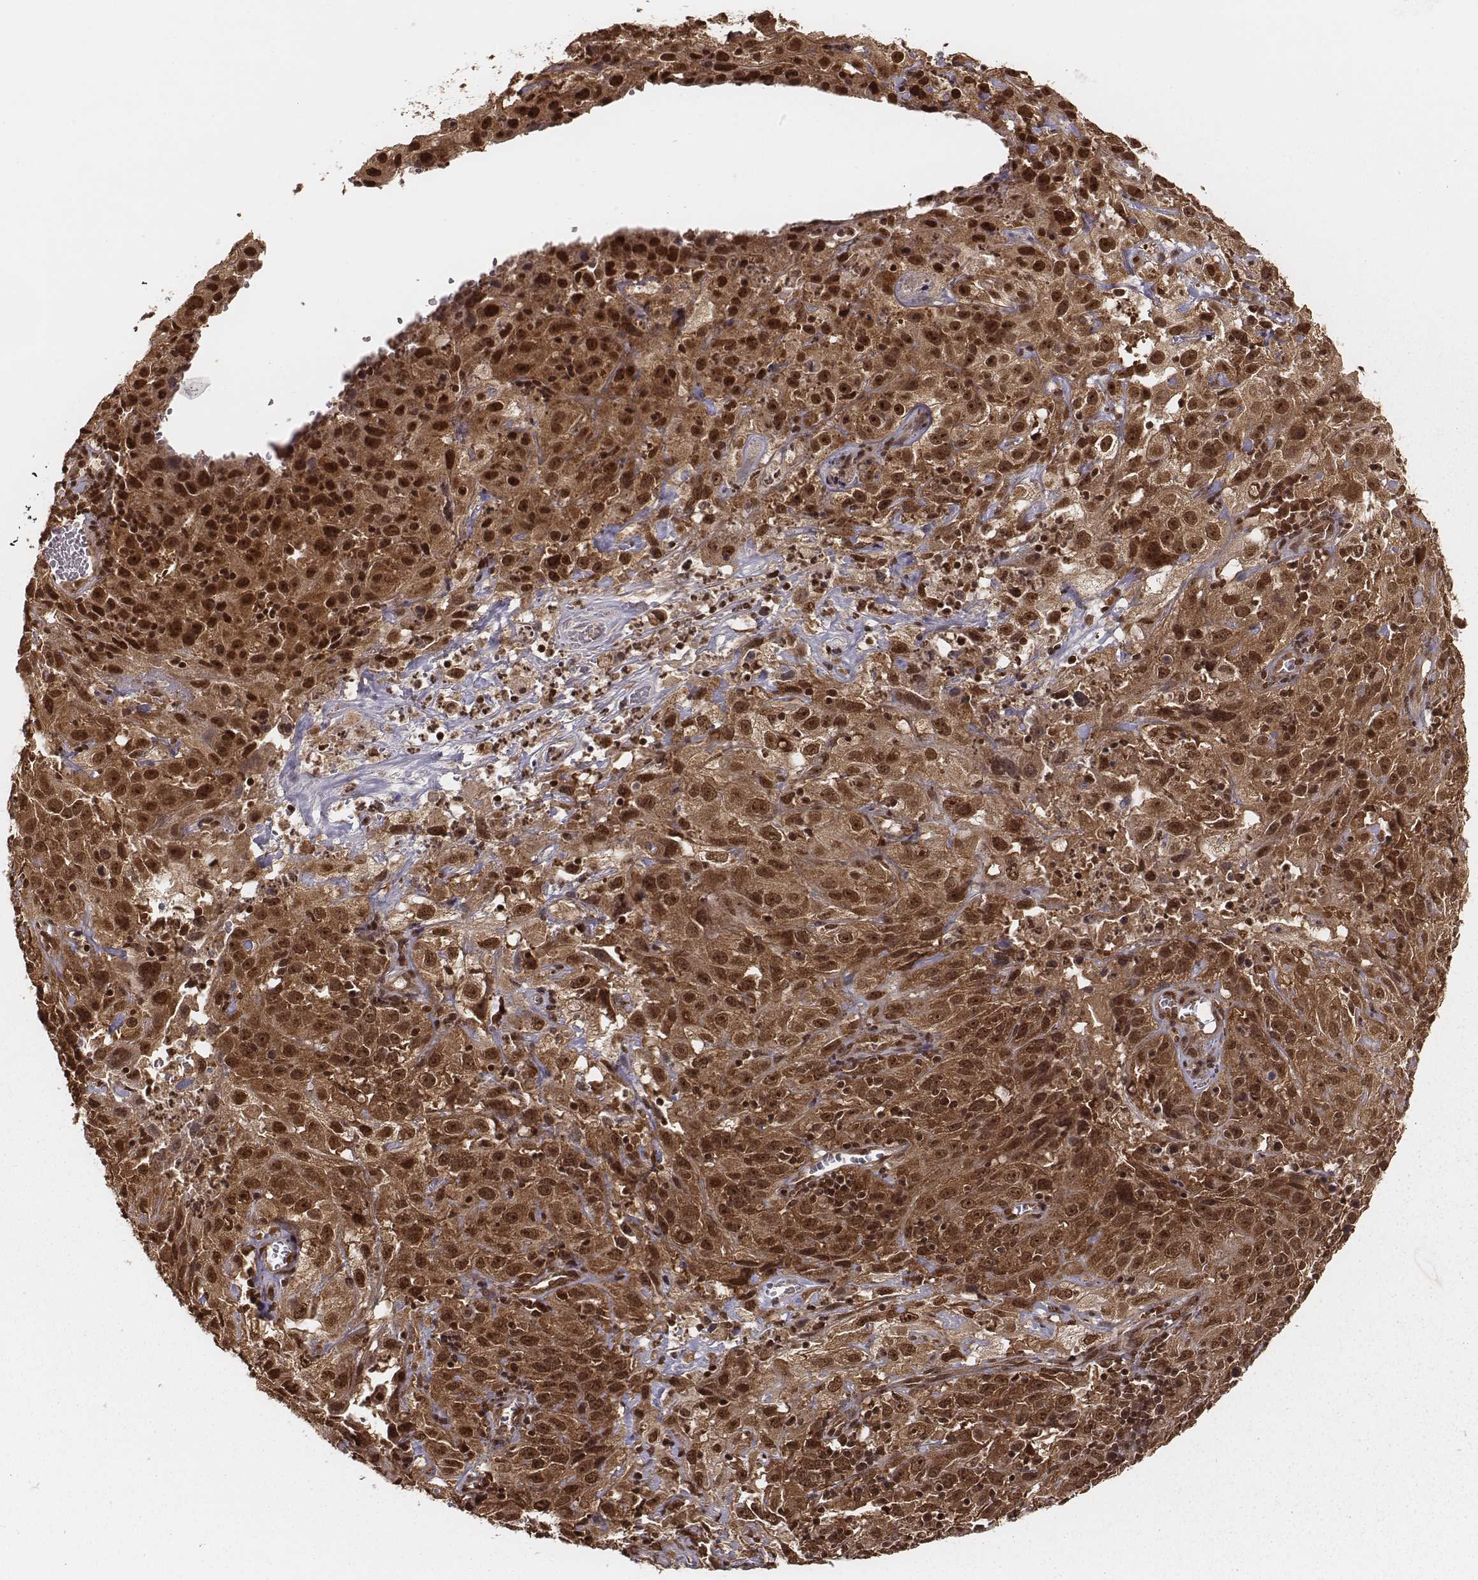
{"staining": {"intensity": "moderate", "quantity": ">75%", "location": "nuclear"}, "tissue": "cervical cancer", "cell_type": "Tumor cells", "image_type": "cancer", "snomed": [{"axis": "morphology", "description": "Squamous cell carcinoma, NOS"}, {"axis": "topography", "description": "Cervix"}], "caption": "Cervical squamous cell carcinoma tissue shows moderate nuclear expression in about >75% of tumor cells, visualized by immunohistochemistry. The staining was performed using DAB to visualize the protein expression in brown, while the nuclei were stained in blue with hematoxylin (Magnification: 20x).", "gene": "NFX1", "patient": {"sex": "female", "age": 32}}